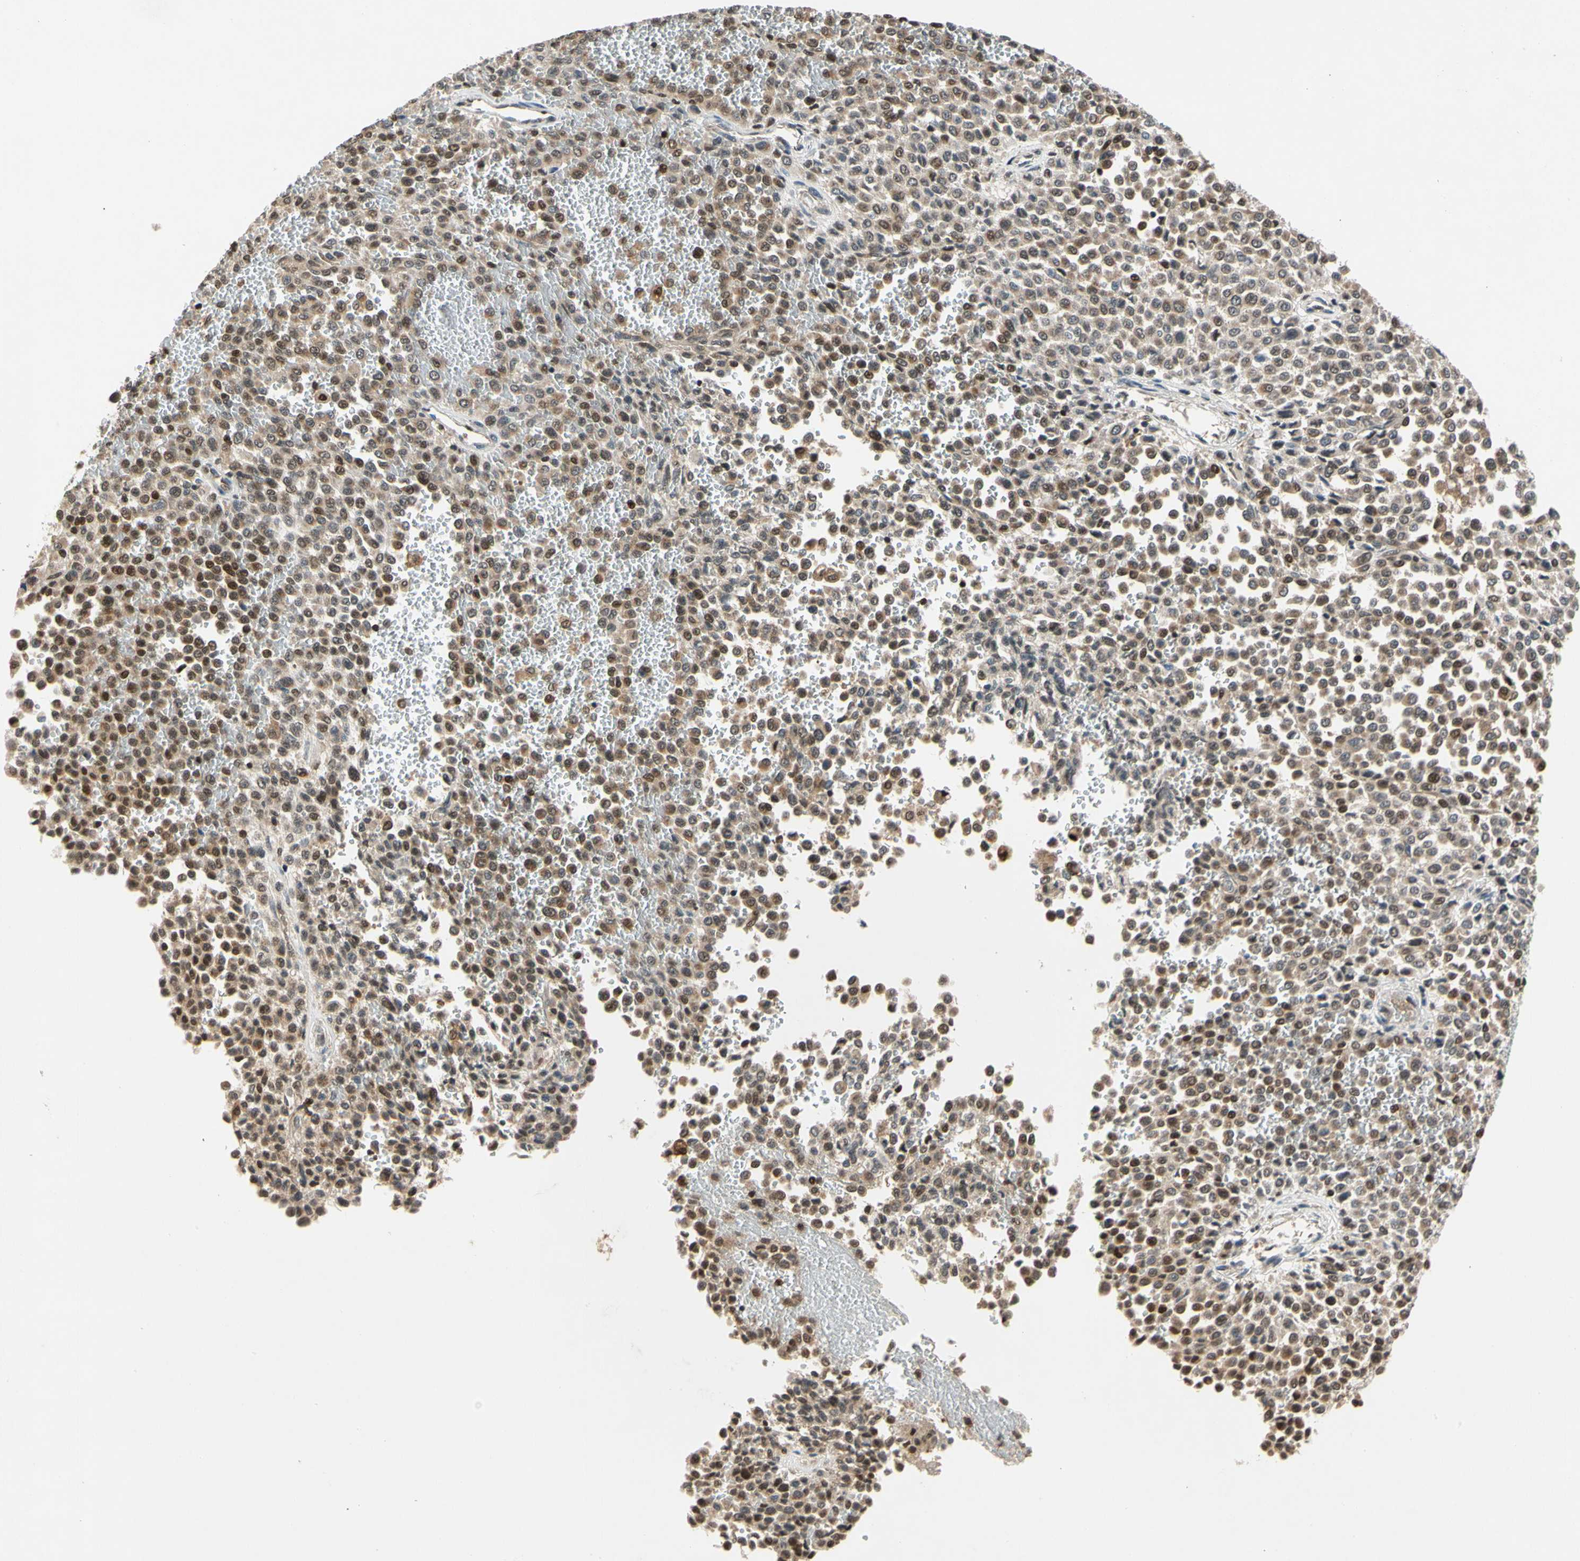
{"staining": {"intensity": "moderate", "quantity": "25%-75%", "location": "nuclear"}, "tissue": "melanoma", "cell_type": "Tumor cells", "image_type": "cancer", "snomed": [{"axis": "morphology", "description": "Malignant melanoma, Metastatic site"}, {"axis": "topography", "description": "Pancreas"}], "caption": "Protein expression by immunohistochemistry (IHC) shows moderate nuclear positivity in about 25%-75% of tumor cells in malignant melanoma (metastatic site).", "gene": "GSR", "patient": {"sex": "female", "age": 30}}